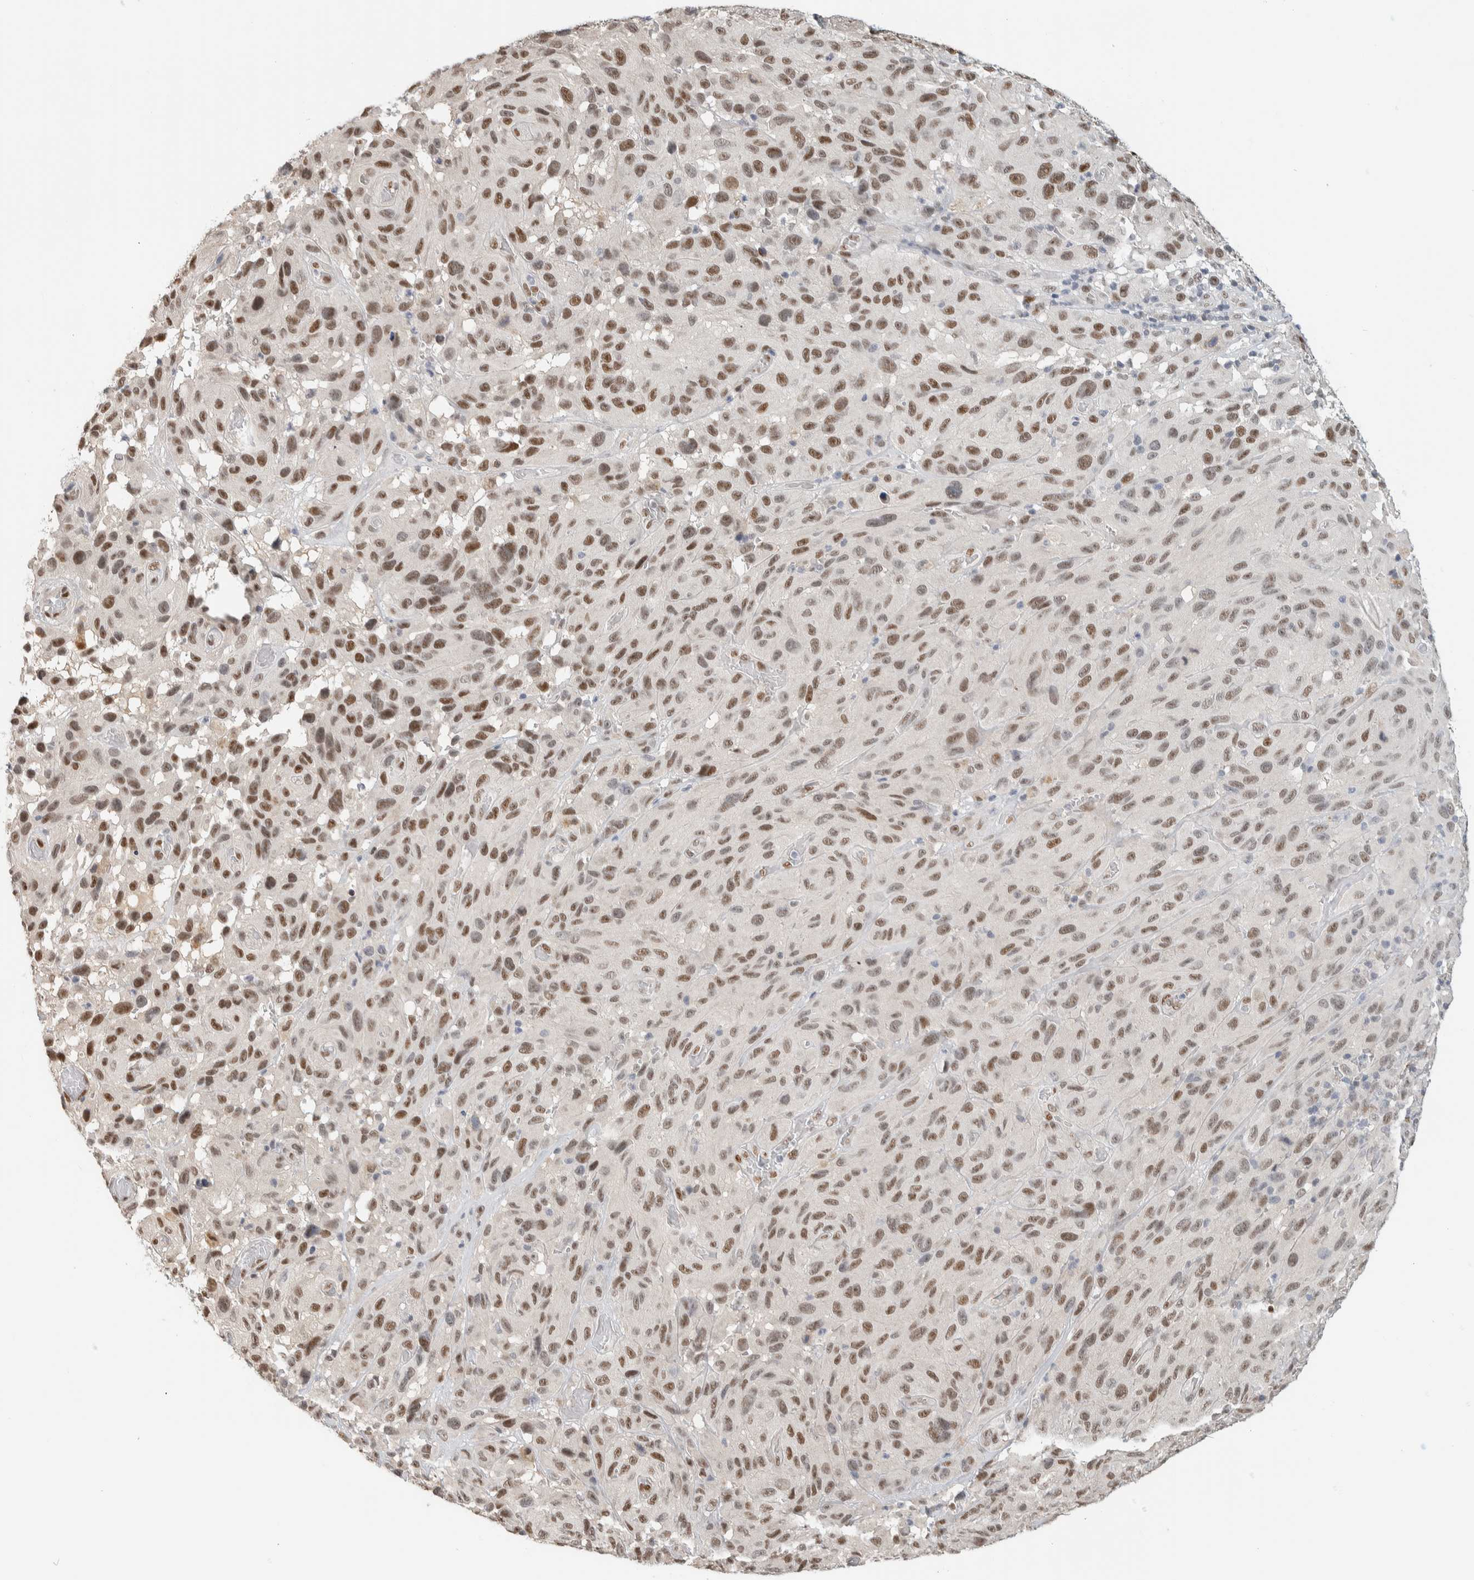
{"staining": {"intensity": "moderate", "quantity": ">75%", "location": "nuclear"}, "tissue": "melanoma", "cell_type": "Tumor cells", "image_type": "cancer", "snomed": [{"axis": "morphology", "description": "Malignant melanoma, NOS"}, {"axis": "topography", "description": "Skin"}], "caption": "Immunohistochemical staining of human melanoma exhibits moderate nuclear protein positivity in about >75% of tumor cells.", "gene": "PUS7", "patient": {"sex": "male", "age": 66}}